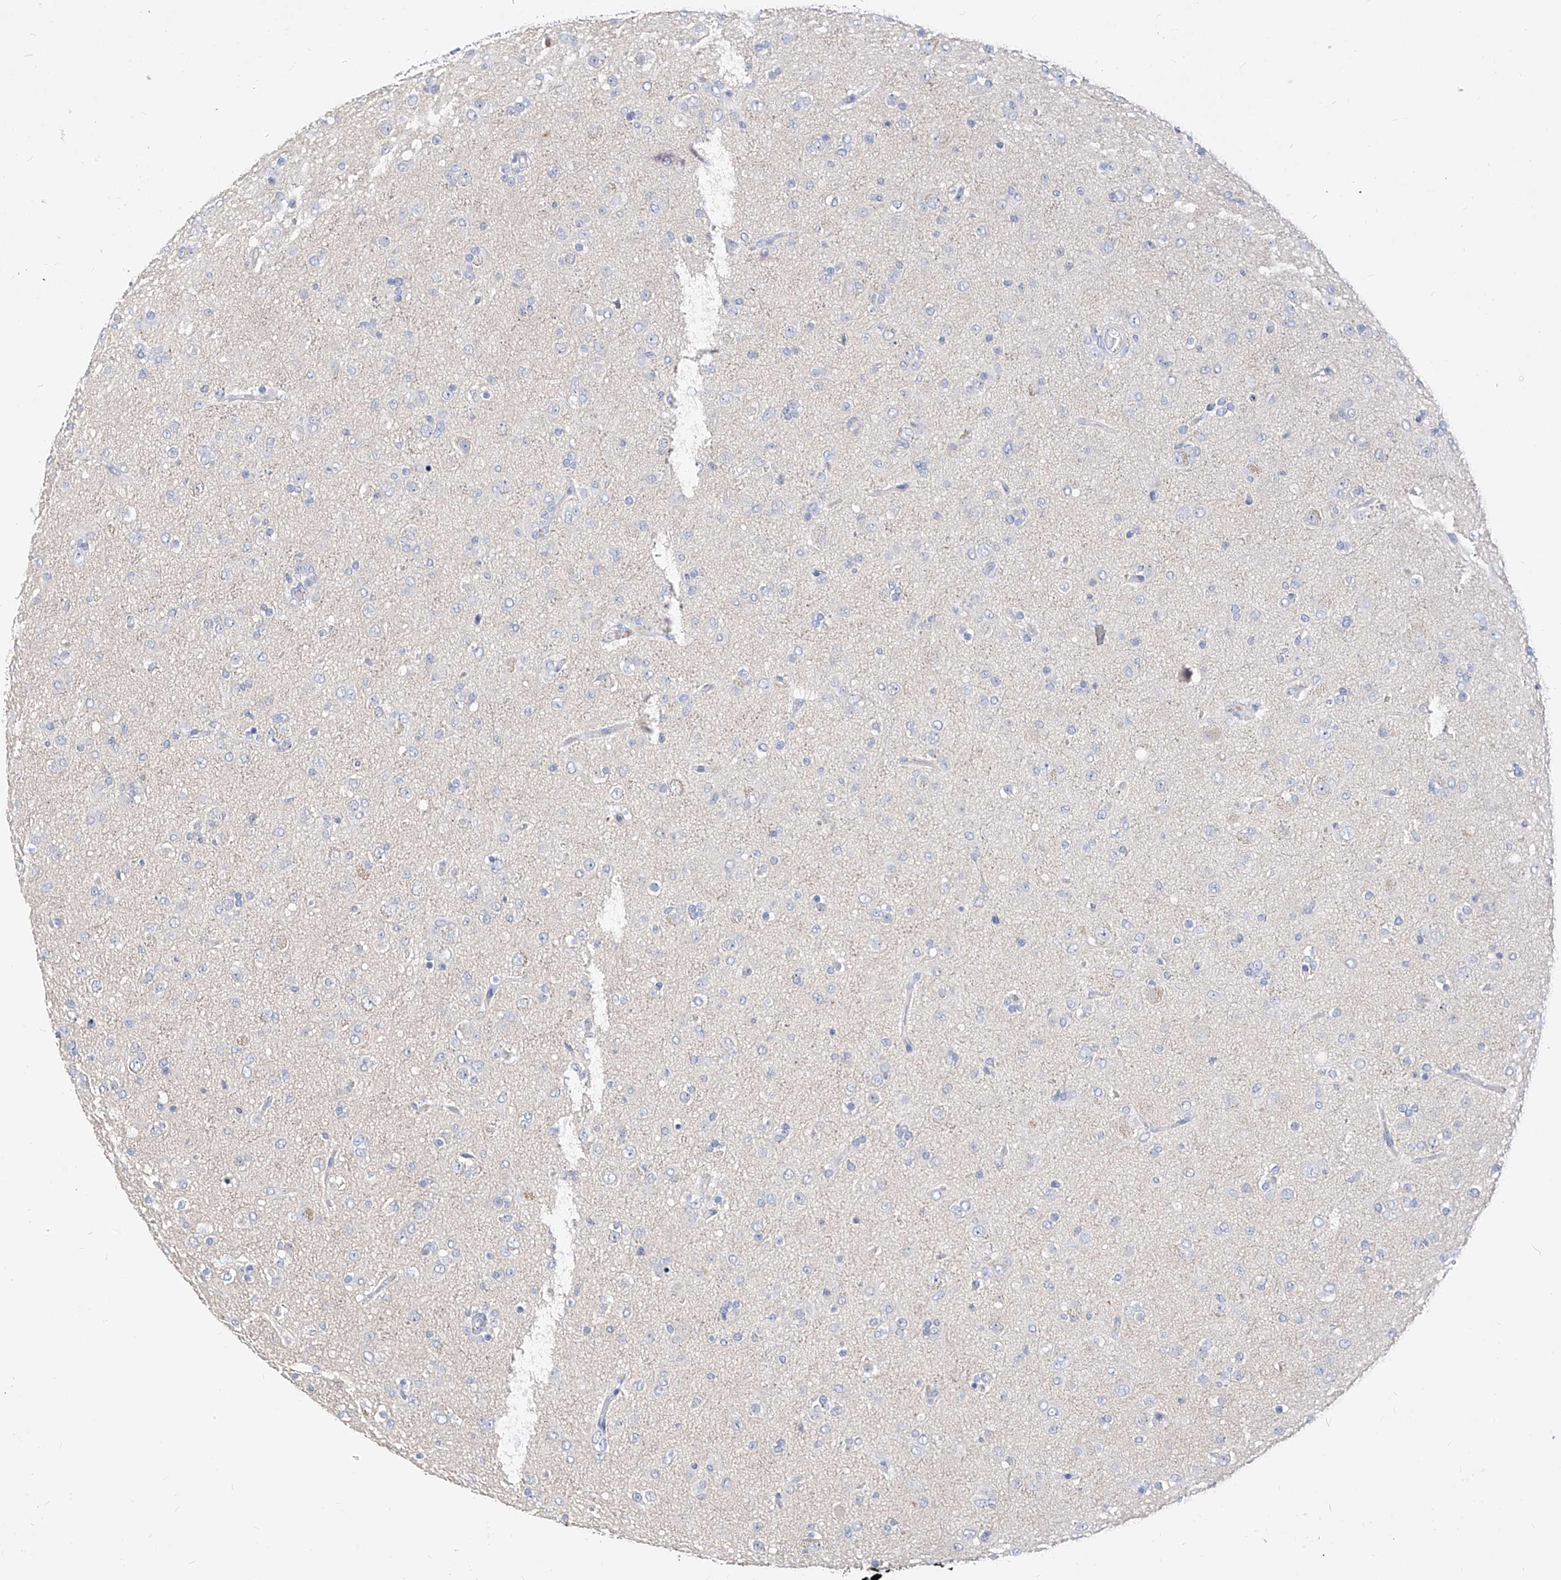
{"staining": {"intensity": "negative", "quantity": "none", "location": "none"}, "tissue": "glioma", "cell_type": "Tumor cells", "image_type": "cancer", "snomed": [{"axis": "morphology", "description": "Glioma, malignant, Low grade"}, {"axis": "topography", "description": "Brain"}], "caption": "This is an immunohistochemistry image of glioma. There is no positivity in tumor cells.", "gene": "ZZEF1", "patient": {"sex": "male", "age": 65}}